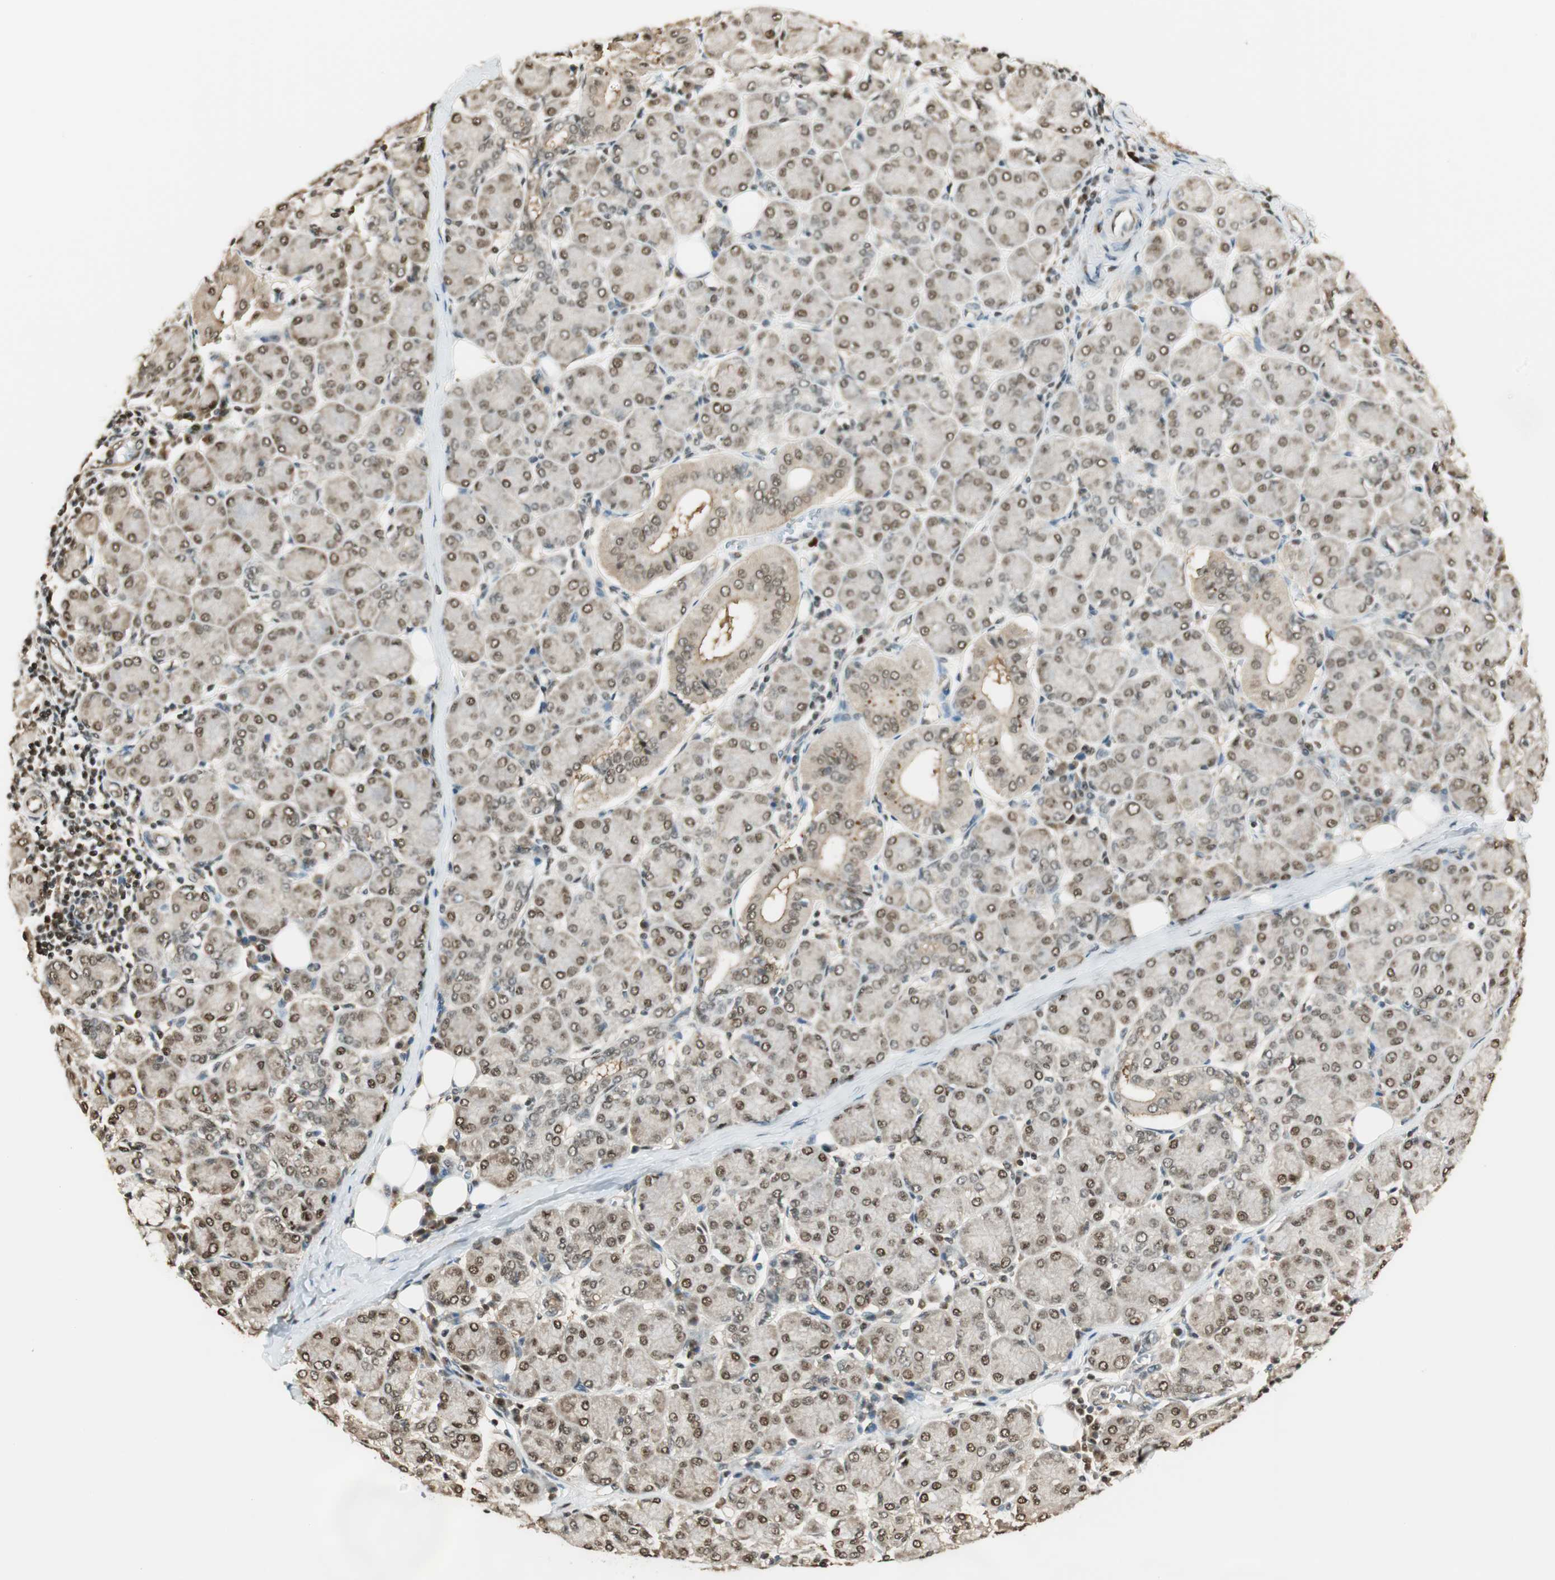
{"staining": {"intensity": "strong", "quantity": ">75%", "location": "cytoplasmic/membranous,nuclear"}, "tissue": "salivary gland", "cell_type": "Glandular cells", "image_type": "normal", "snomed": [{"axis": "morphology", "description": "Normal tissue, NOS"}, {"axis": "morphology", "description": "Inflammation, NOS"}, {"axis": "topography", "description": "Lymph node"}, {"axis": "topography", "description": "Salivary gland"}], "caption": "A high amount of strong cytoplasmic/membranous,nuclear staining is present in about >75% of glandular cells in normal salivary gland. The staining is performed using DAB (3,3'-diaminobenzidine) brown chromogen to label protein expression. The nuclei are counter-stained blue using hematoxylin.", "gene": "ENSG00000268870", "patient": {"sex": "male", "age": 3}}